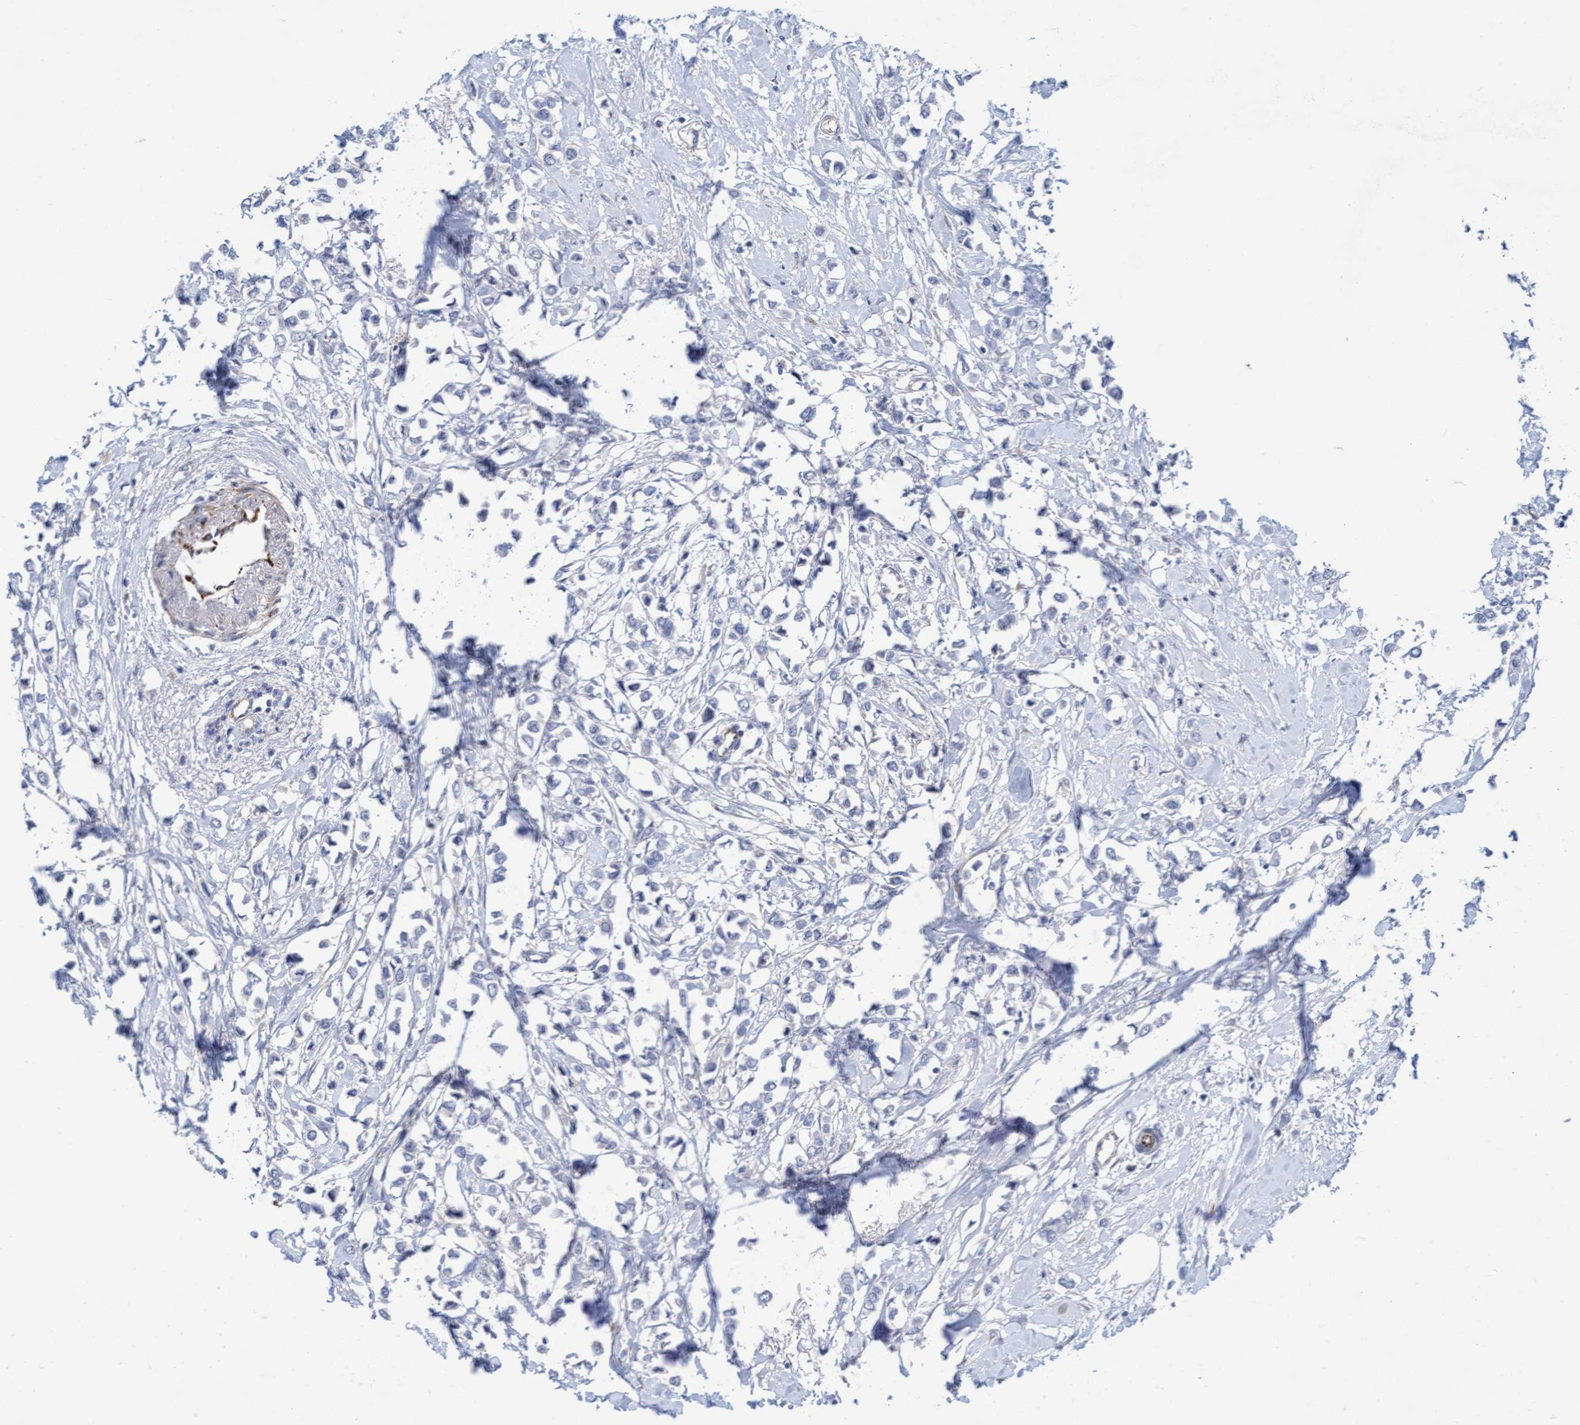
{"staining": {"intensity": "negative", "quantity": "none", "location": "none"}, "tissue": "breast cancer", "cell_type": "Tumor cells", "image_type": "cancer", "snomed": [{"axis": "morphology", "description": "Lobular carcinoma"}, {"axis": "topography", "description": "Breast"}], "caption": "Immunohistochemical staining of human lobular carcinoma (breast) reveals no significant positivity in tumor cells.", "gene": "POLG2", "patient": {"sex": "female", "age": 51}}